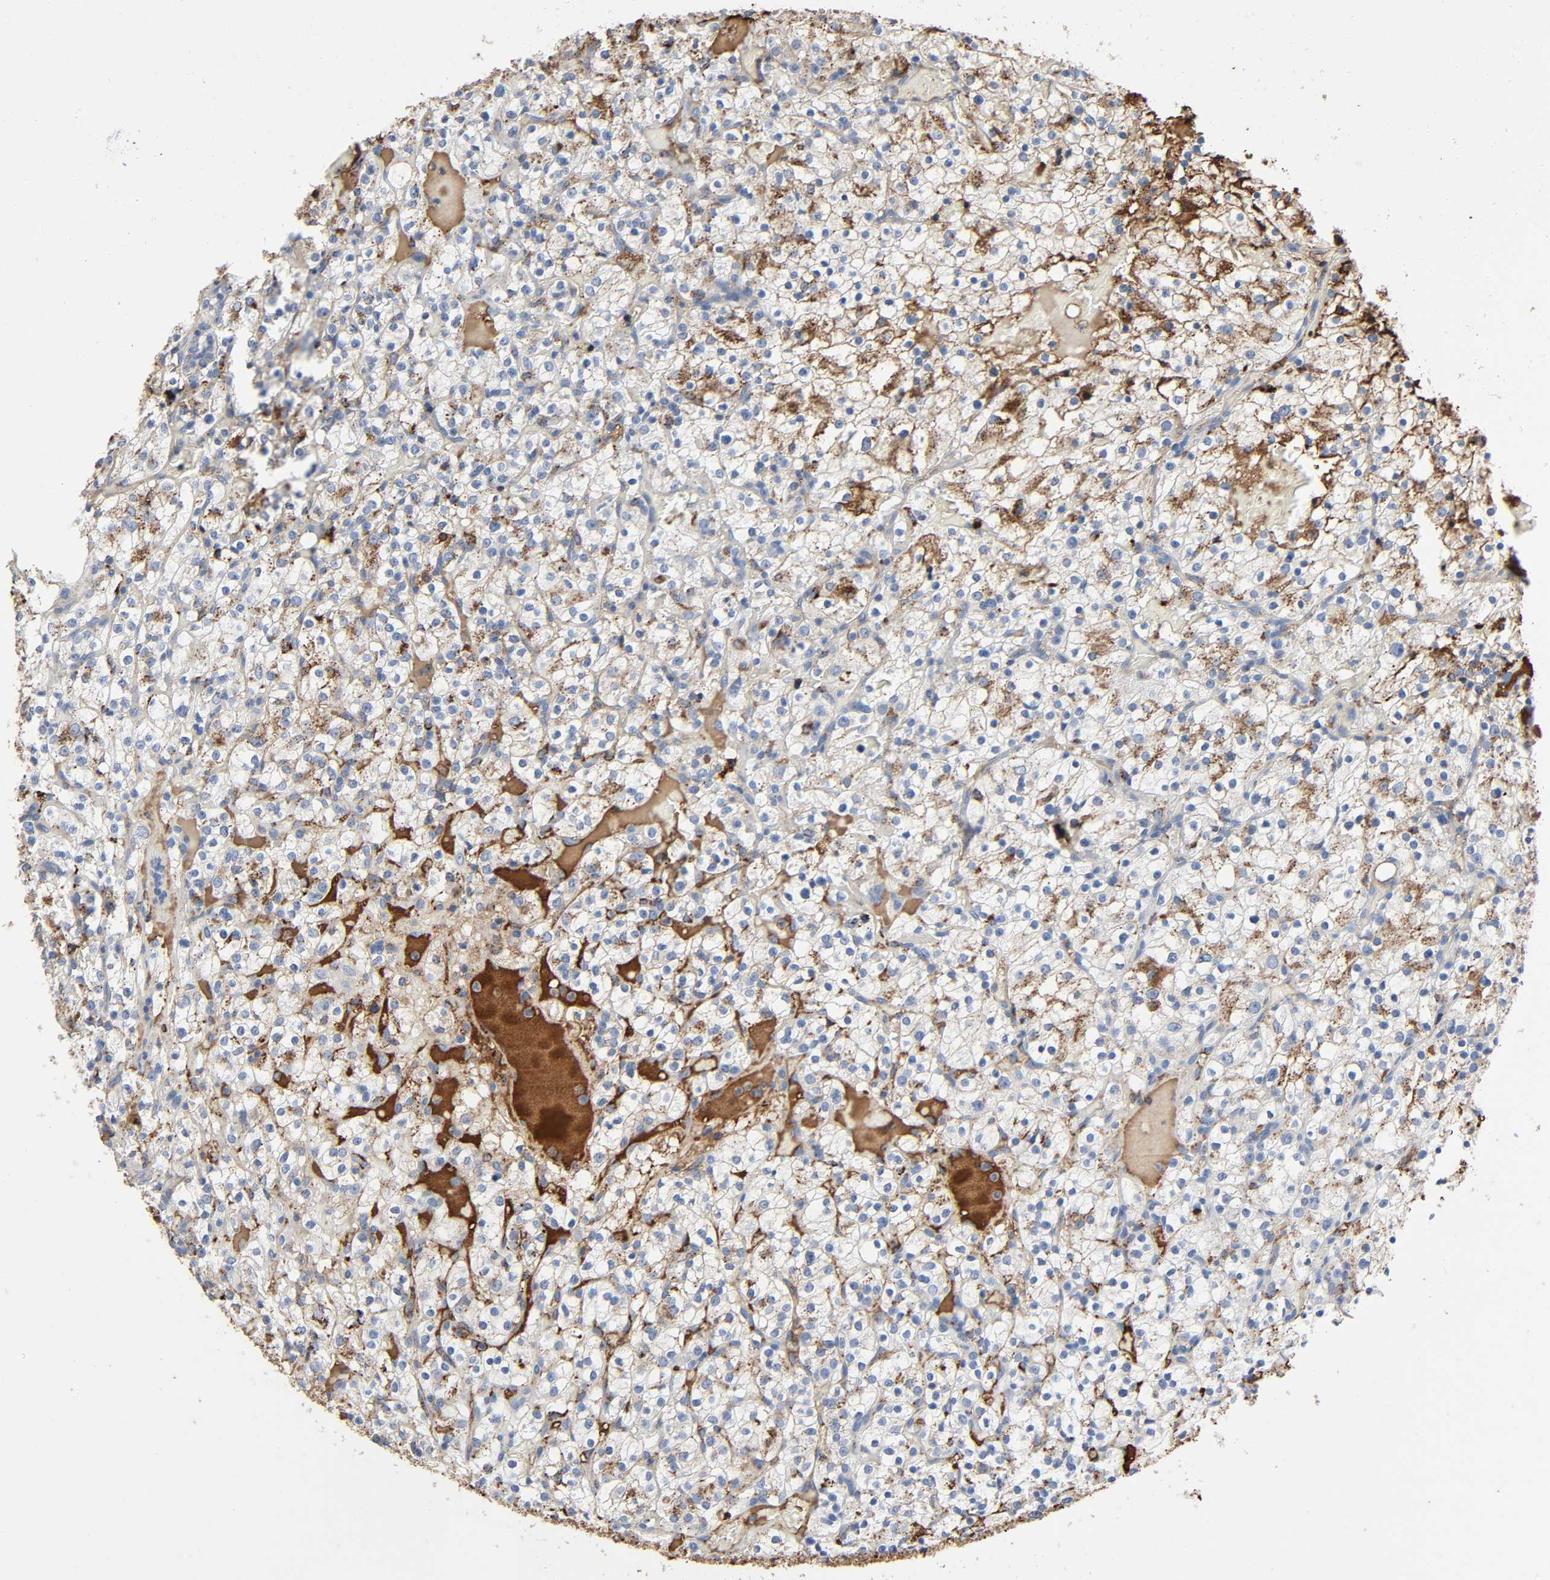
{"staining": {"intensity": "strong", "quantity": "25%-75%", "location": "cytoplasmic/membranous"}, "tissue": "renal cancer", "cell_type": "Tumor cells", "image_type": "cancer", "snomed": [{"axis": "morphology", "description": "Normal tissue, NOS"}, {"axis": "morphology", "description": "Adenocarcinoma, NOS"}, {"axis": "topography", "description": "Kidney"}], "caption": "A brown stain highlights strong cytoplasmic/membranous positivity of a protein in human renal cancer (adenocarcinoma) tumor cells.", "gene": "C3", "patient": {"sex": "female", "age": 72}}